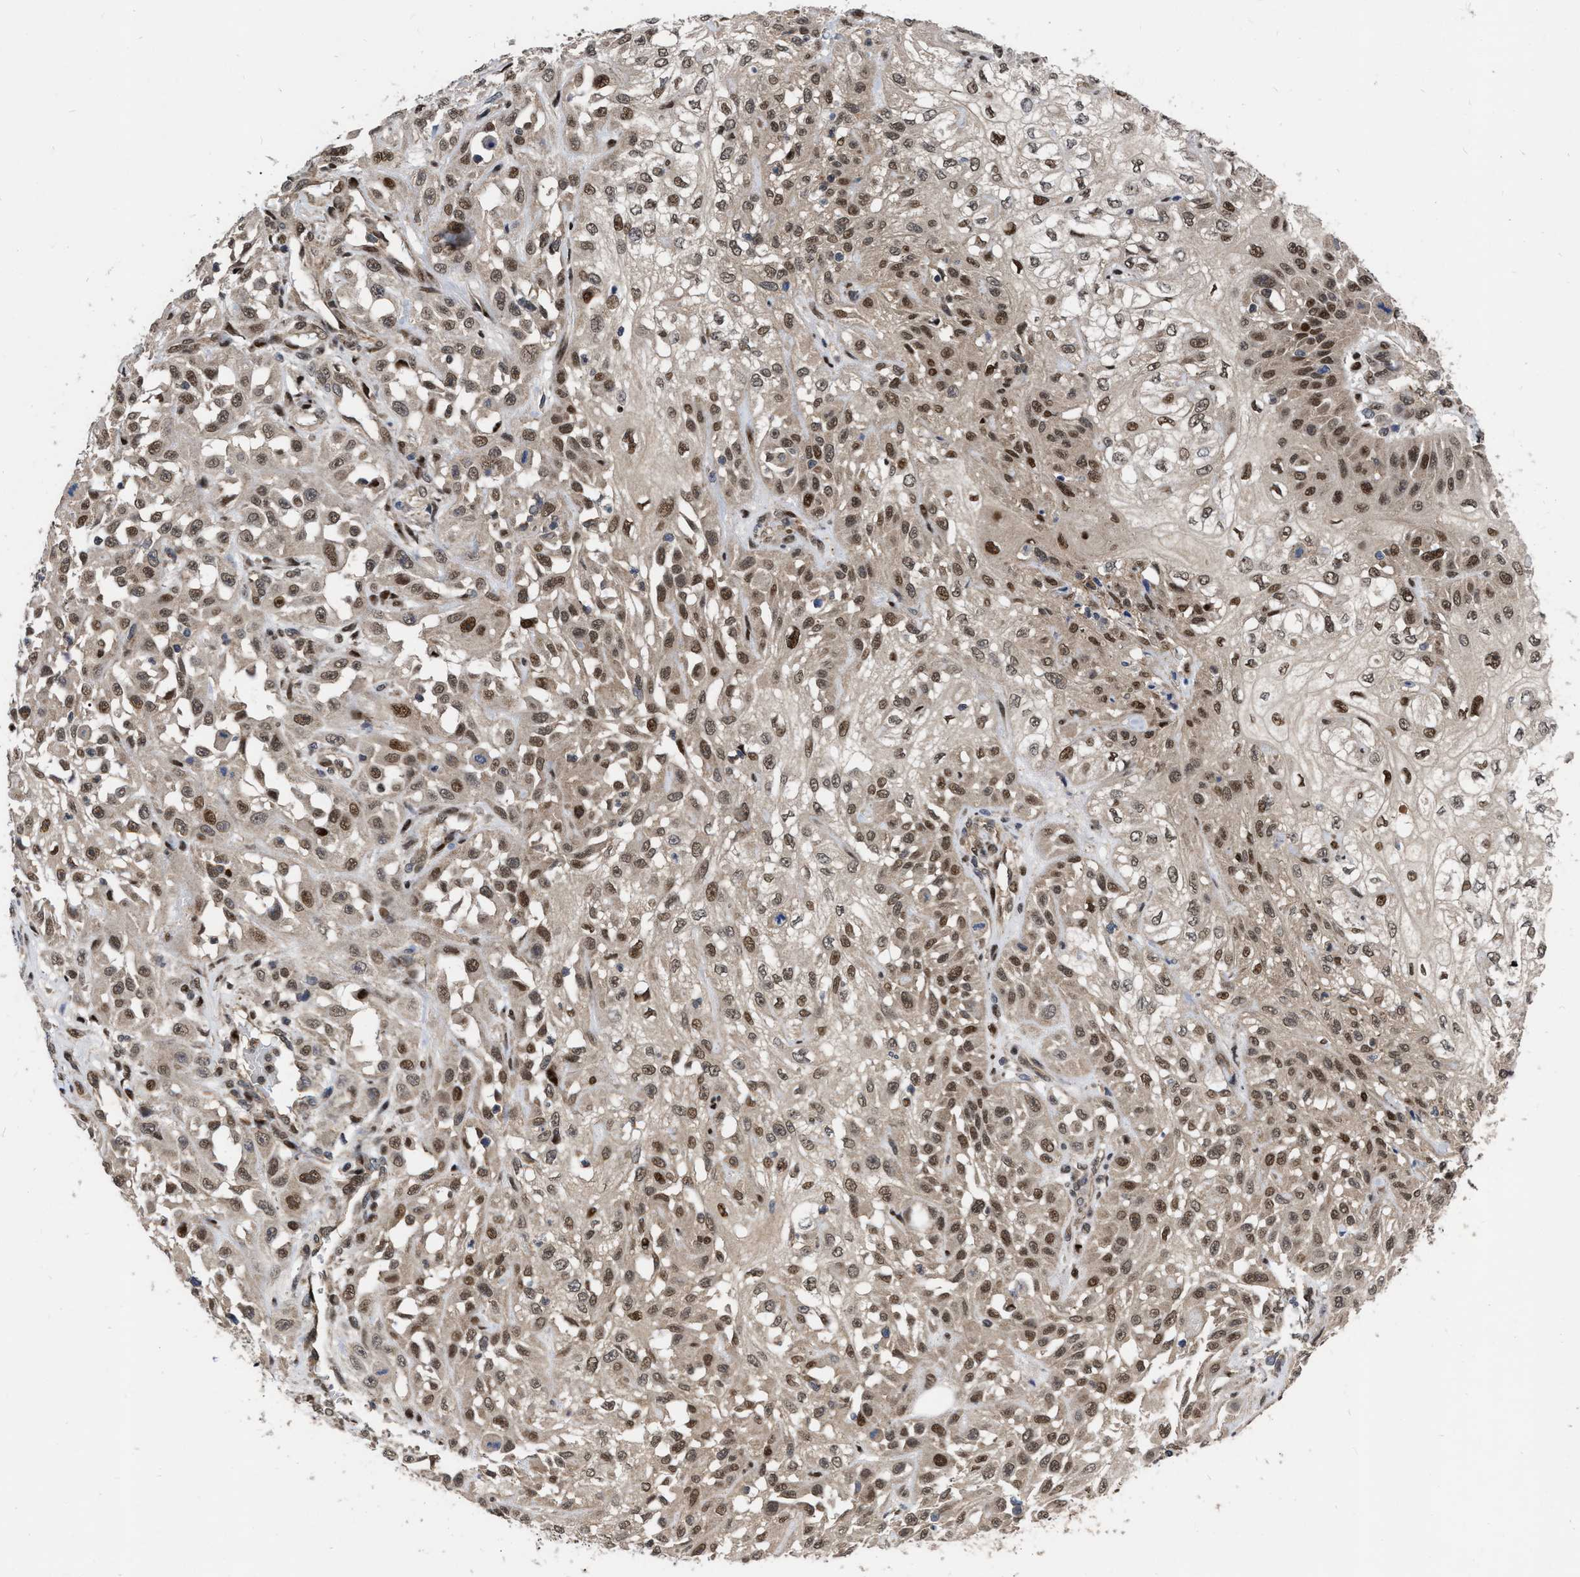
{"staining": {"intensity": "moderate", "quantity": ">75%", "location": "cytoplasmic/membranous,nuclear"}, "tissue": "skin cancer", "cell_type": "Tumor cells", "image_type": "cancer", "snomed": [{"axis": "morphology", "description": "Squamous cell carcinoma, NOS"}, {"axis": "morphology", "description": "Squamous cell carcinoma, metastatic, NOS"}, {"axis": "topography", "description": "Skin"}, {"axis": "topography", "description": "Lymph node"}], "caption": "A brown stain shows moderate cytoplasmic/membranous and nuclear staining of a protein in skin cancer tumor cells. (Stains: DAB (3,3'-diaminobenzidine) in brown, nuclei in blue, Microscopy: brightfield microscopy at high magnification).", "gene": "MDM4", "patient": {"sex": "male", "age": 75}}